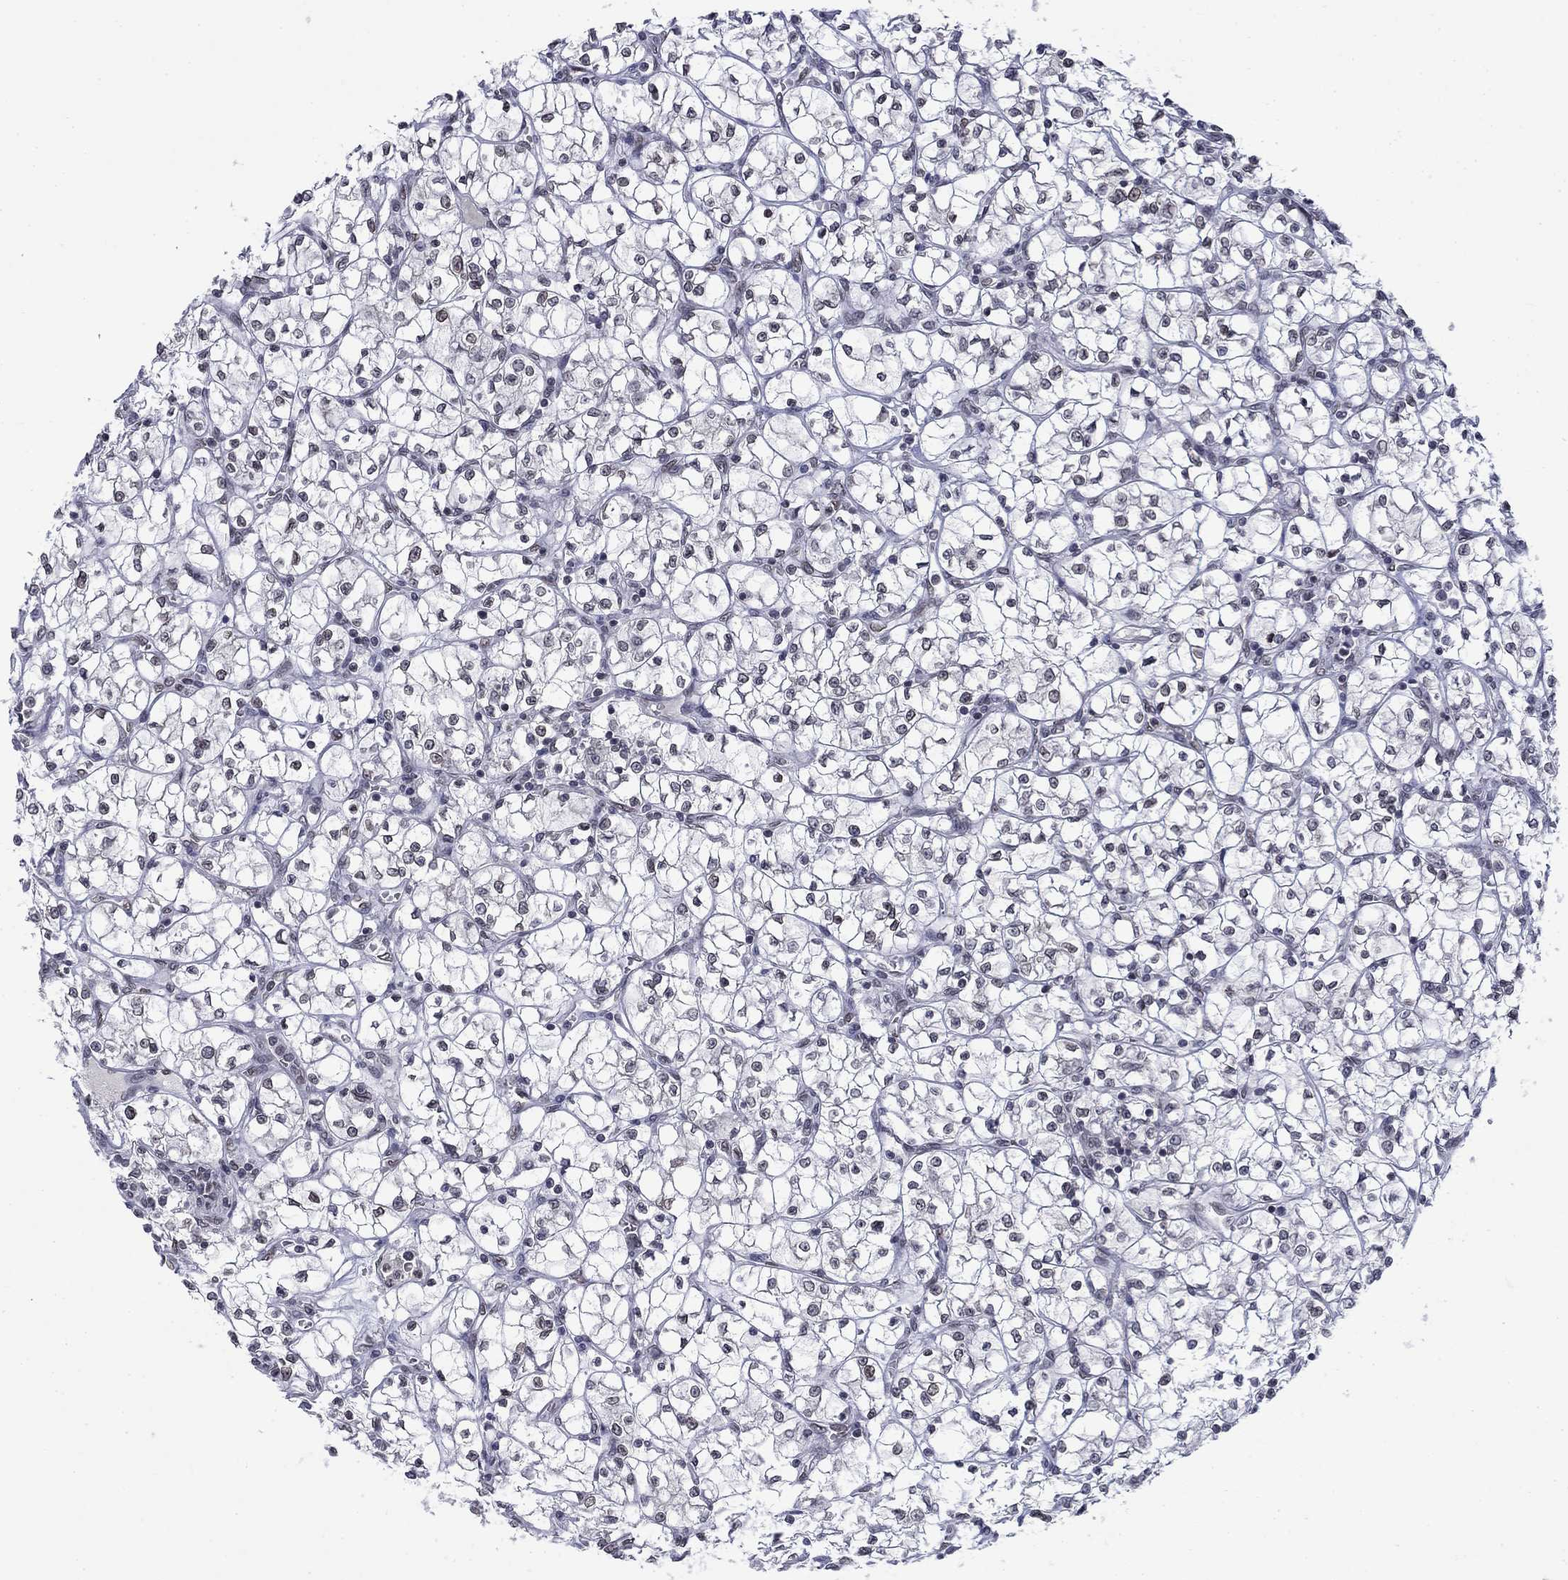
{"staining": {"intensity": "weak", "quantity": "<25%", "location": "nuclear"}, "tissue": "renal cancer", "cell_type": "Tumor cells", "image_type": "cancer", "snomed": [{"axis": "morphology", "description": "Adenocarcinoma, NOS"}, {"axis": "topography", "description": "Kidney"}], "caption": "Immunohistochemistry (IHC) of renal cancer demonstrates no positivity in tumor cells. (Brightfield microscopy of DAB (3,3'-diaminobenzidine) immunohistochemistry at high magnification).", "gene": "TOR1AIP1", "patient": {"sex": "female", "age": 64}}